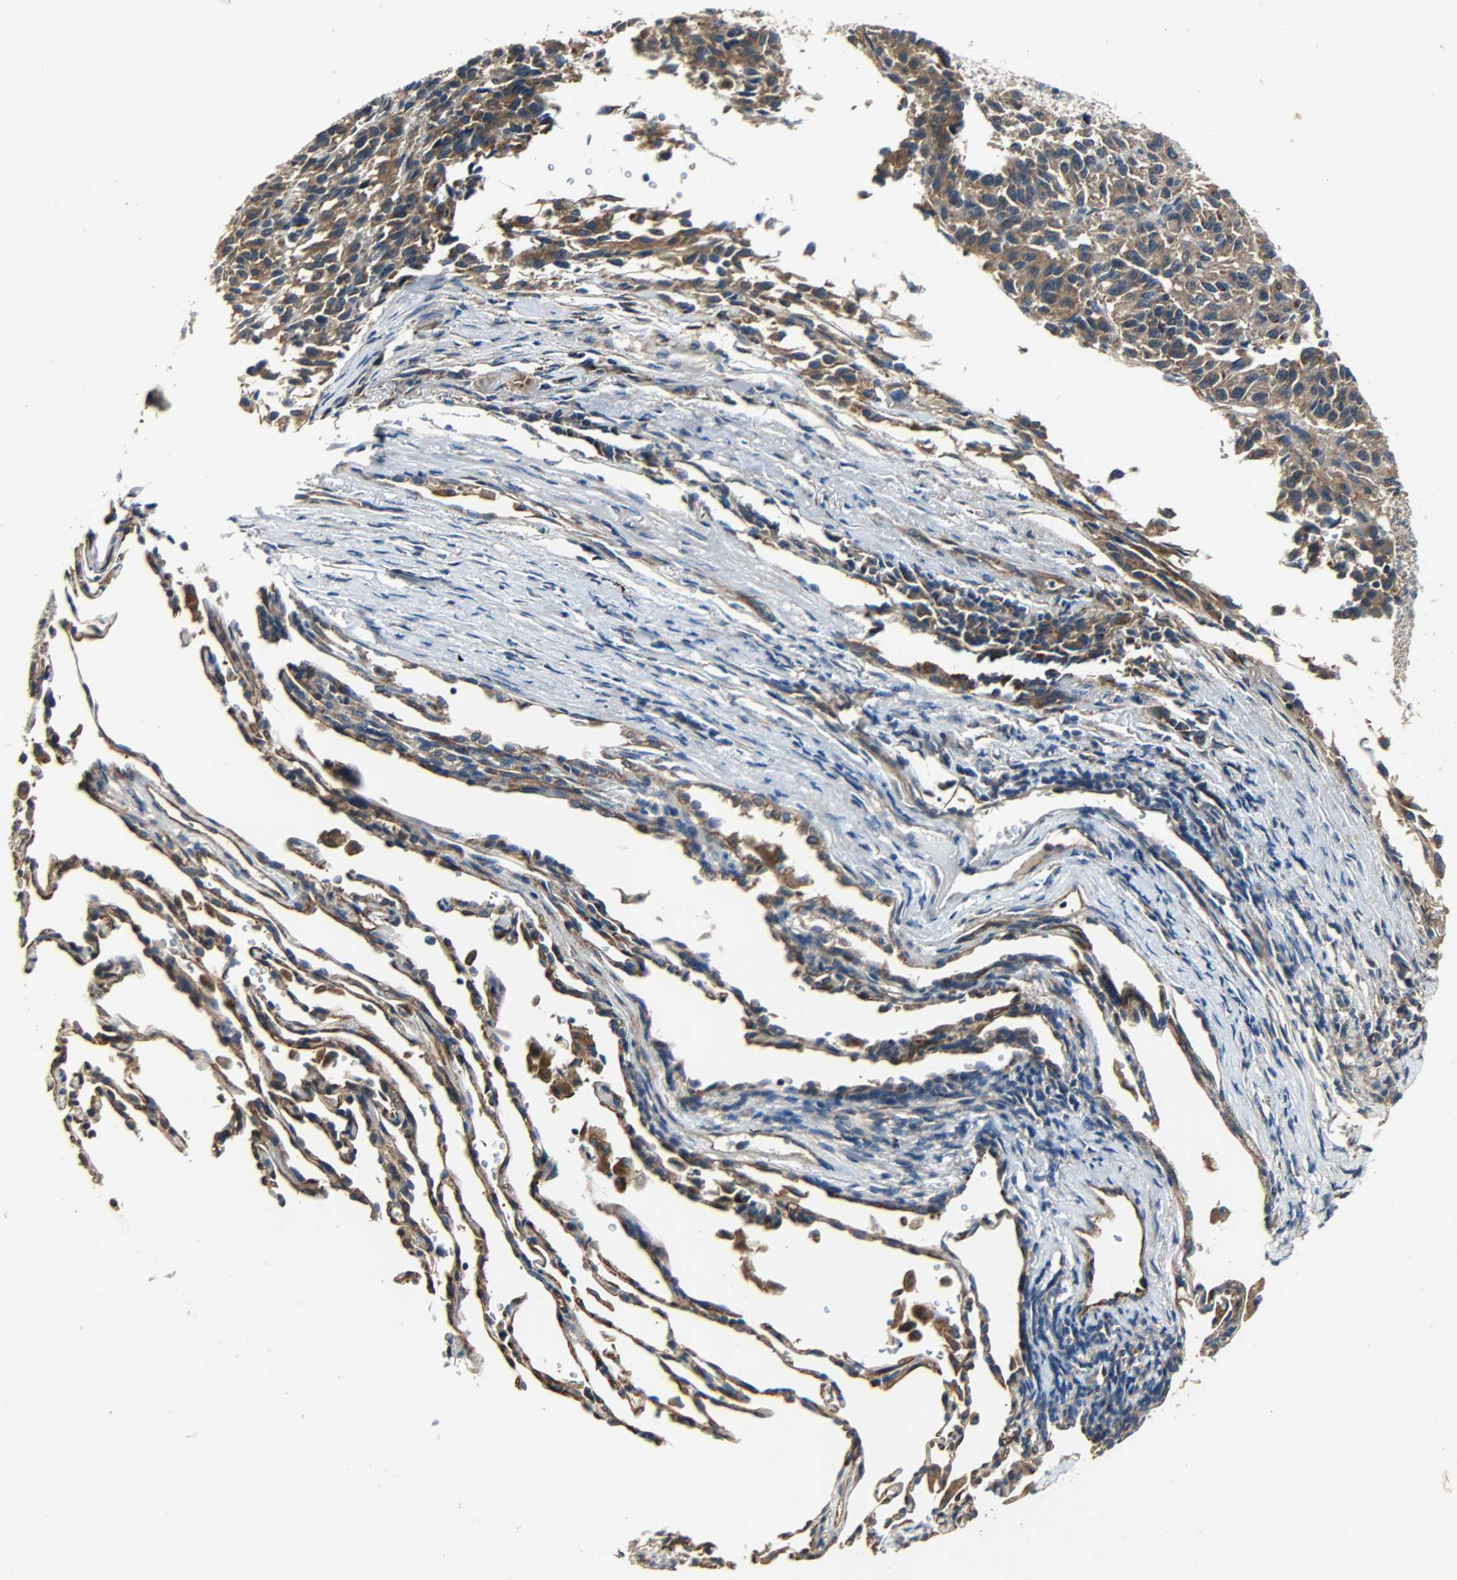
{"staining": {"intensity": "moderate", "quantity": ">75%", "location": "cytoplasmic/membranous"}, "tissue": "melanoma", "cell_type": "Tumor cells", "image_type": "cancer", "snomed": [{"axis": "morphology", "description": "Malignant melanoma, Metastatic site"}, {"axis": "topography", "description": "Lung"}], "caption": "Malignant melanoma (metastatic site) was stained to show a protein in brown. There is medium levels of moderate cytoplasmic/membranous expression in approximately >75% of tumor cells.", "gene": "KIAA1217", "patient": {"sex": "male", "age": 64}}